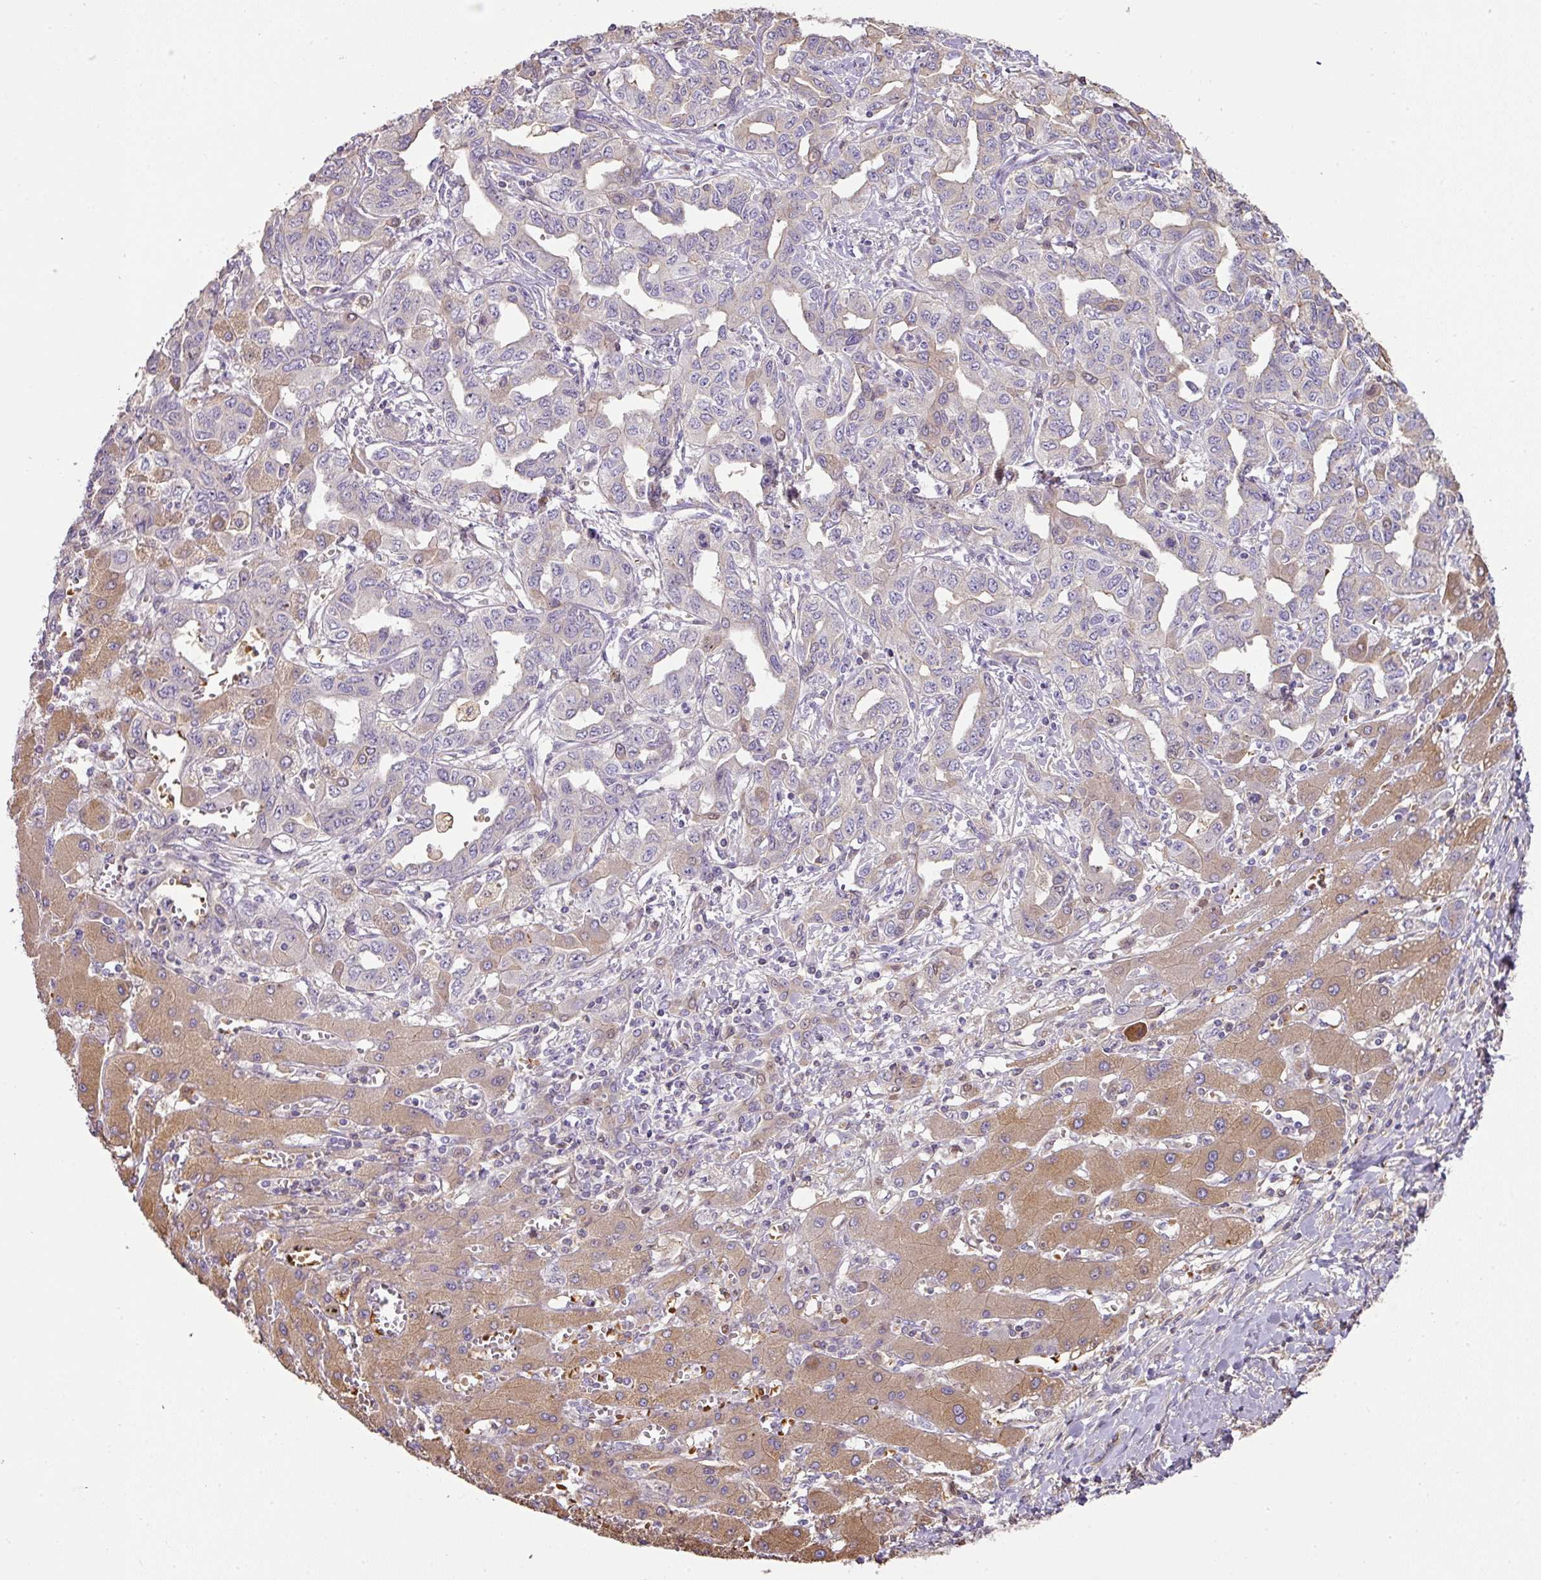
{"staining": {"intensity": "moderate", "quantity": "<25%", "location": "cytoplasmic/membranous"}, "tissue": "liver cancer", "cell_type": "Tumor cells", "image_type": "cancer", "snomed": [{"axis": "morphology", "description": "Cholangiocarcinoma"}, {"axis": "topography", "description": "Liver"}], "caption": "Human cholangiocarcinoma (liver) stained with a brown dye shows moderate cytoplasmic/membranous positive positivity in about <25% of tumor cells.", "gene": "CCZ1", "patient": {"sex": "male", "age": 59}}